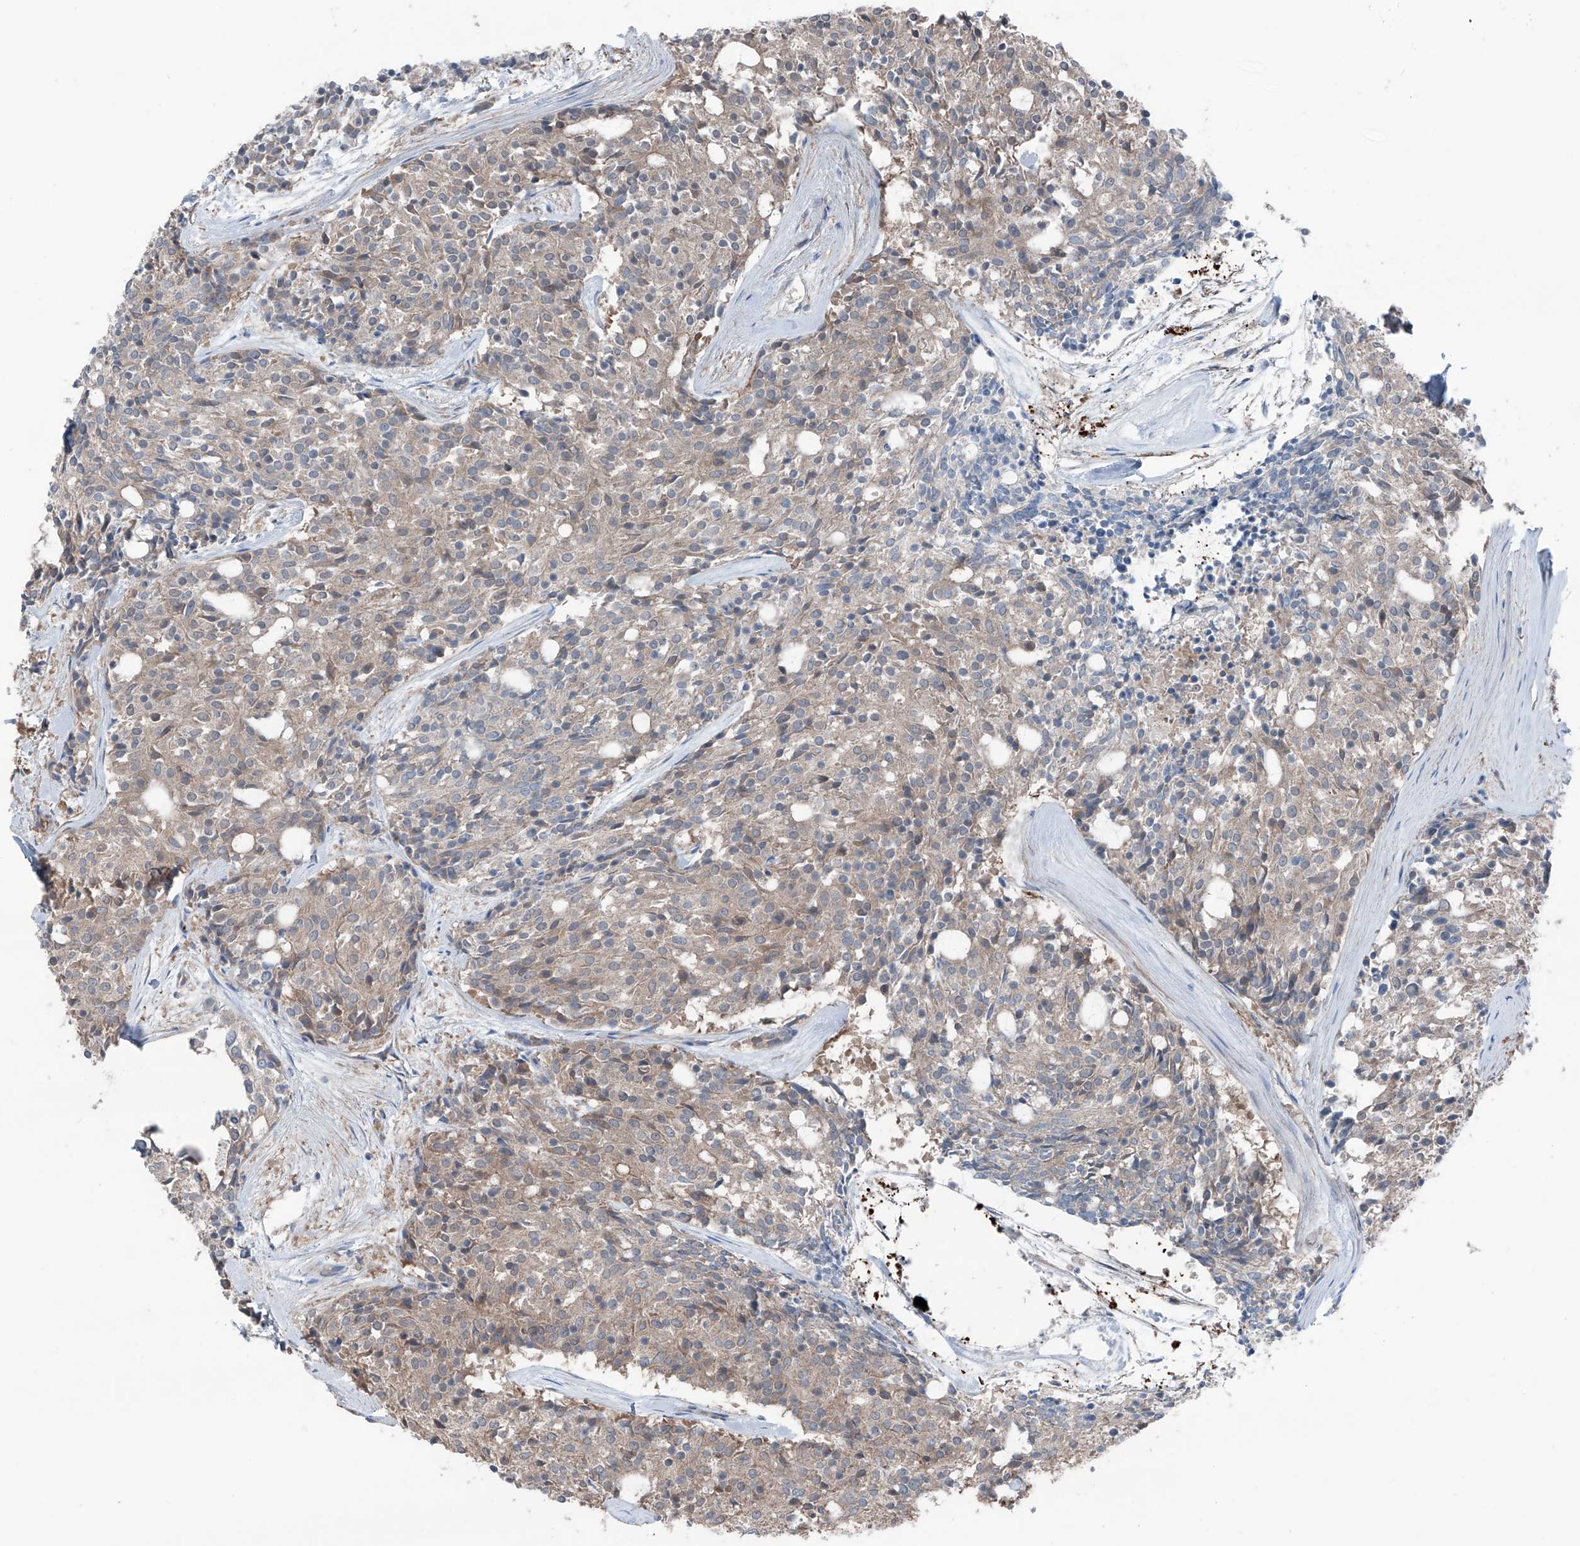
{"staining": {"intensity": "weak", "quantity": "25%-75%", "location": "cytoplasmic/membranous"}, "tissue": "carcinoid", "cell_type": "Tumor cells", "image_type": "cancer", "snomed": [{"axis": "morphology", "description": "Carcinoid, malignant, NOS"}, {"axis": "topography", "description": "Pancreas"}], "caption": "Immunohistochemical staining of human carcinoid shows low levels of weak cytoplasmic/membranous protein staining in approximately 25%-75% of tumor cells. (Brightfield microscopy of DAB IHC at high magnification).", "gene": "HSPB11", "patient": {"sex": "female", "age": 54}}